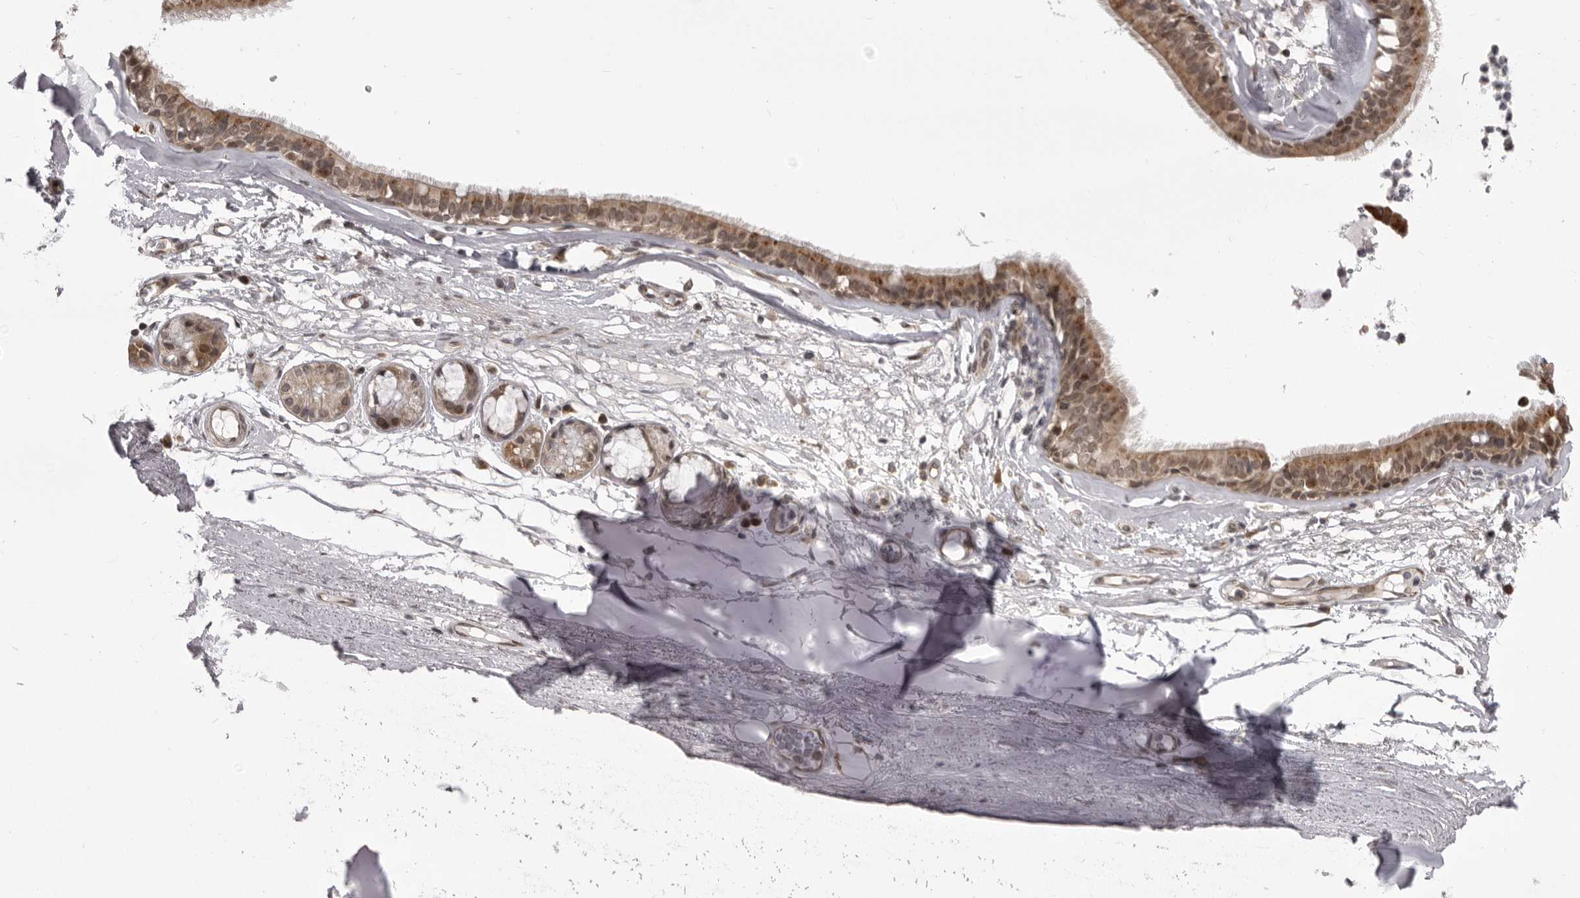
{"staining": {"intensity": "moderate", "quantity": "25%-75%", "location": "cytoplasmic/membranous"}, "tissue": "adipose tissue", "cell_type": "Adipocytes", "image_type": "normal", "snomed": [{"axis": "morphology", "description": "Normal tissue, NOS"}, {"axis": "topography", "description": "Cartilage tissue"}], "caption": "A photomicrograph of human adipose tissue stained for a protein demonstrates moderate cytoplasmic/membranous brown staining in adipocytes. Using DAB (3,3'-diaminobenzidine) (brown) and hematoxylin (blue) stains, captured at high magnification using brightfield microscopy.", "gene": "C1orf109", "patient": {"sex": "female", "age": 63}}